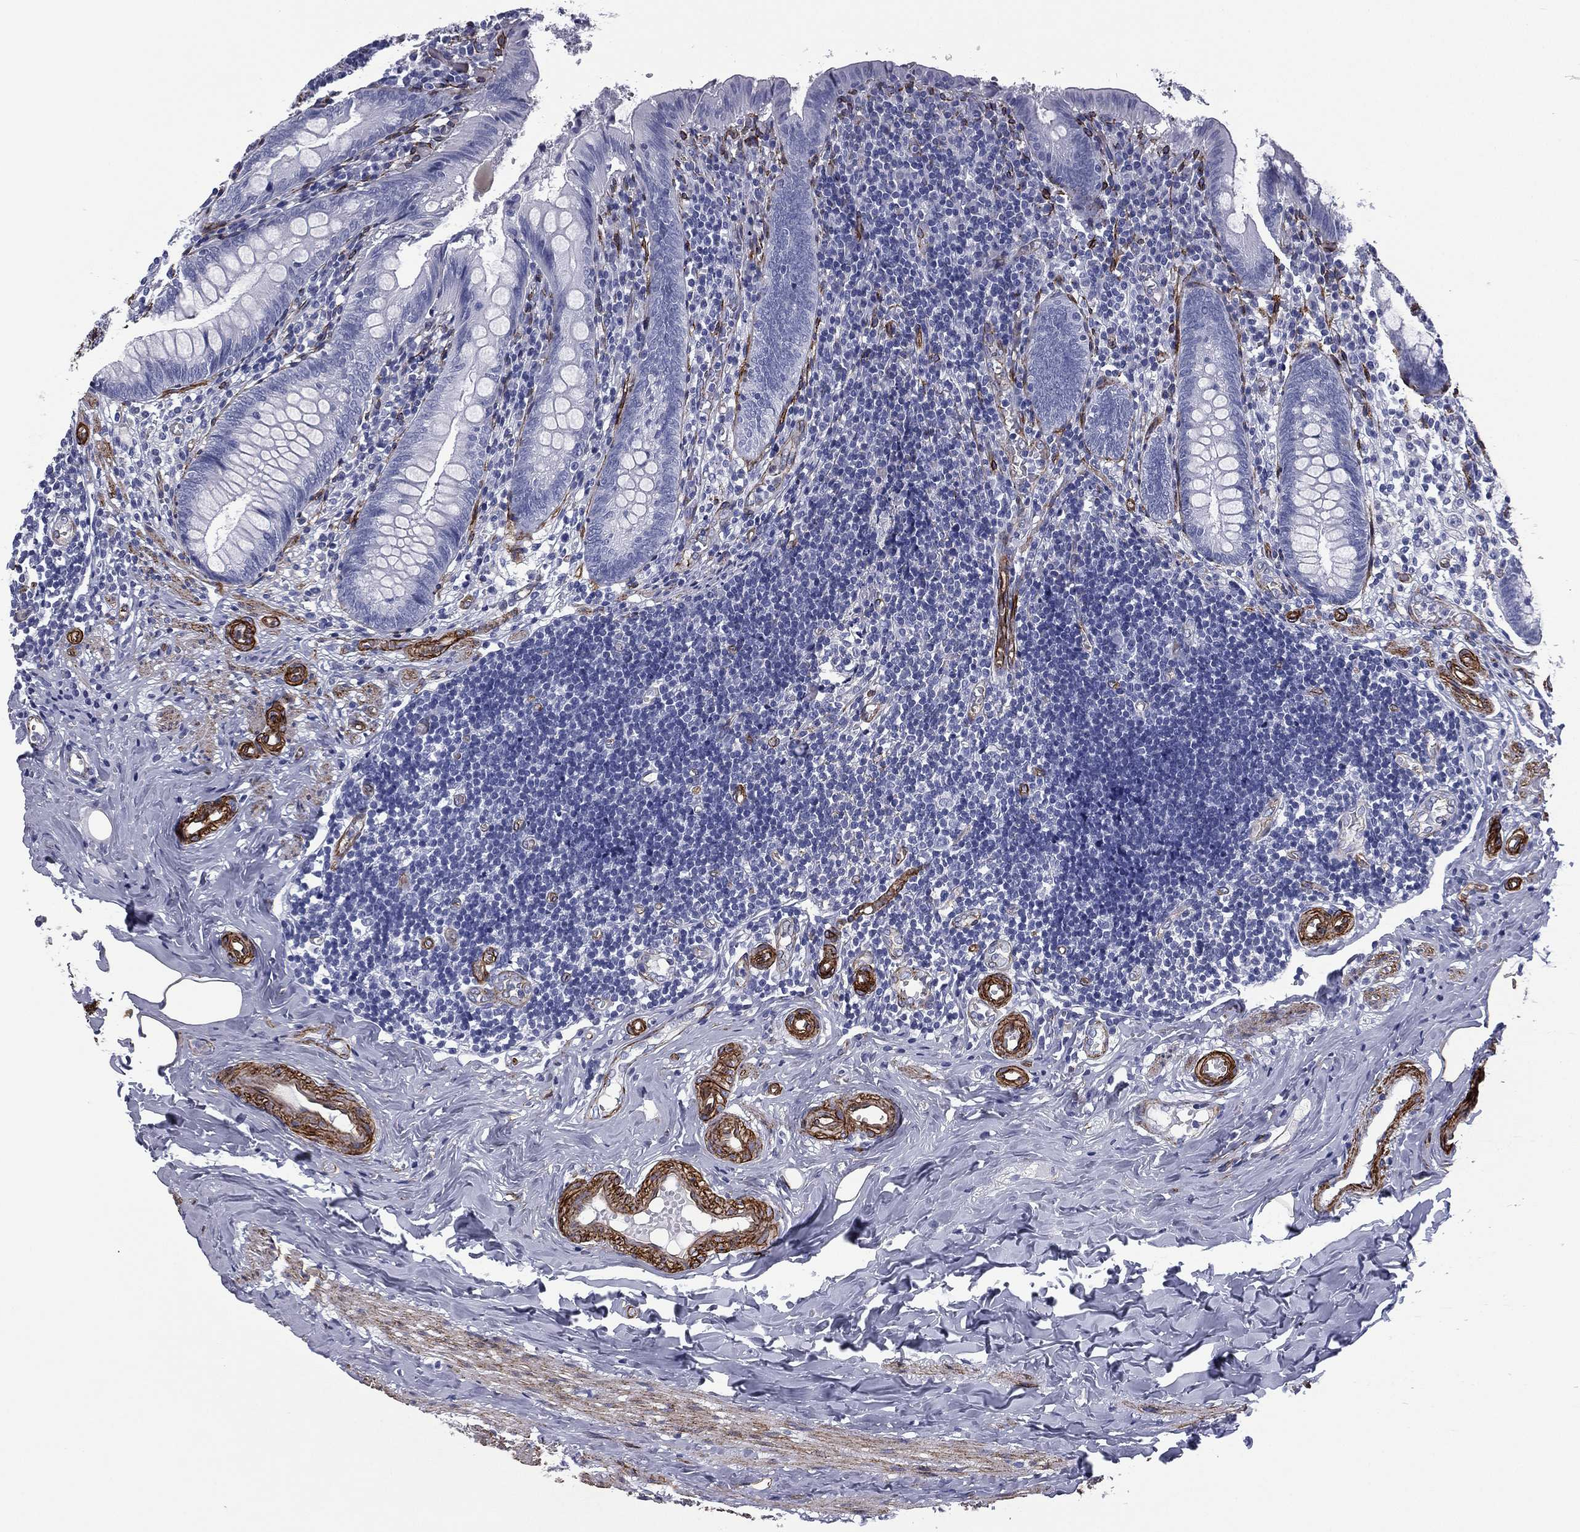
{"staining": {"intensity": "negative", "quantity": "none", "location": "none"}, "tissue": "appendix", "cell_type": "Glandular cells", "image_type": "normal", "snomed": [{"axis": "morphology", "description": "Normal tissue, NOS"}, {"axis": "topography", "description": "Appendix"}], "caption": "An image of appendix stained for a protein exhibits no brown staining in glandular cells. (DAB (3,3'-diaminobenzidine) immunohistochemistry (IHC), high magnification).", "gene": "CAVIN3", "patient": {"sex": "female", "age": 23}}